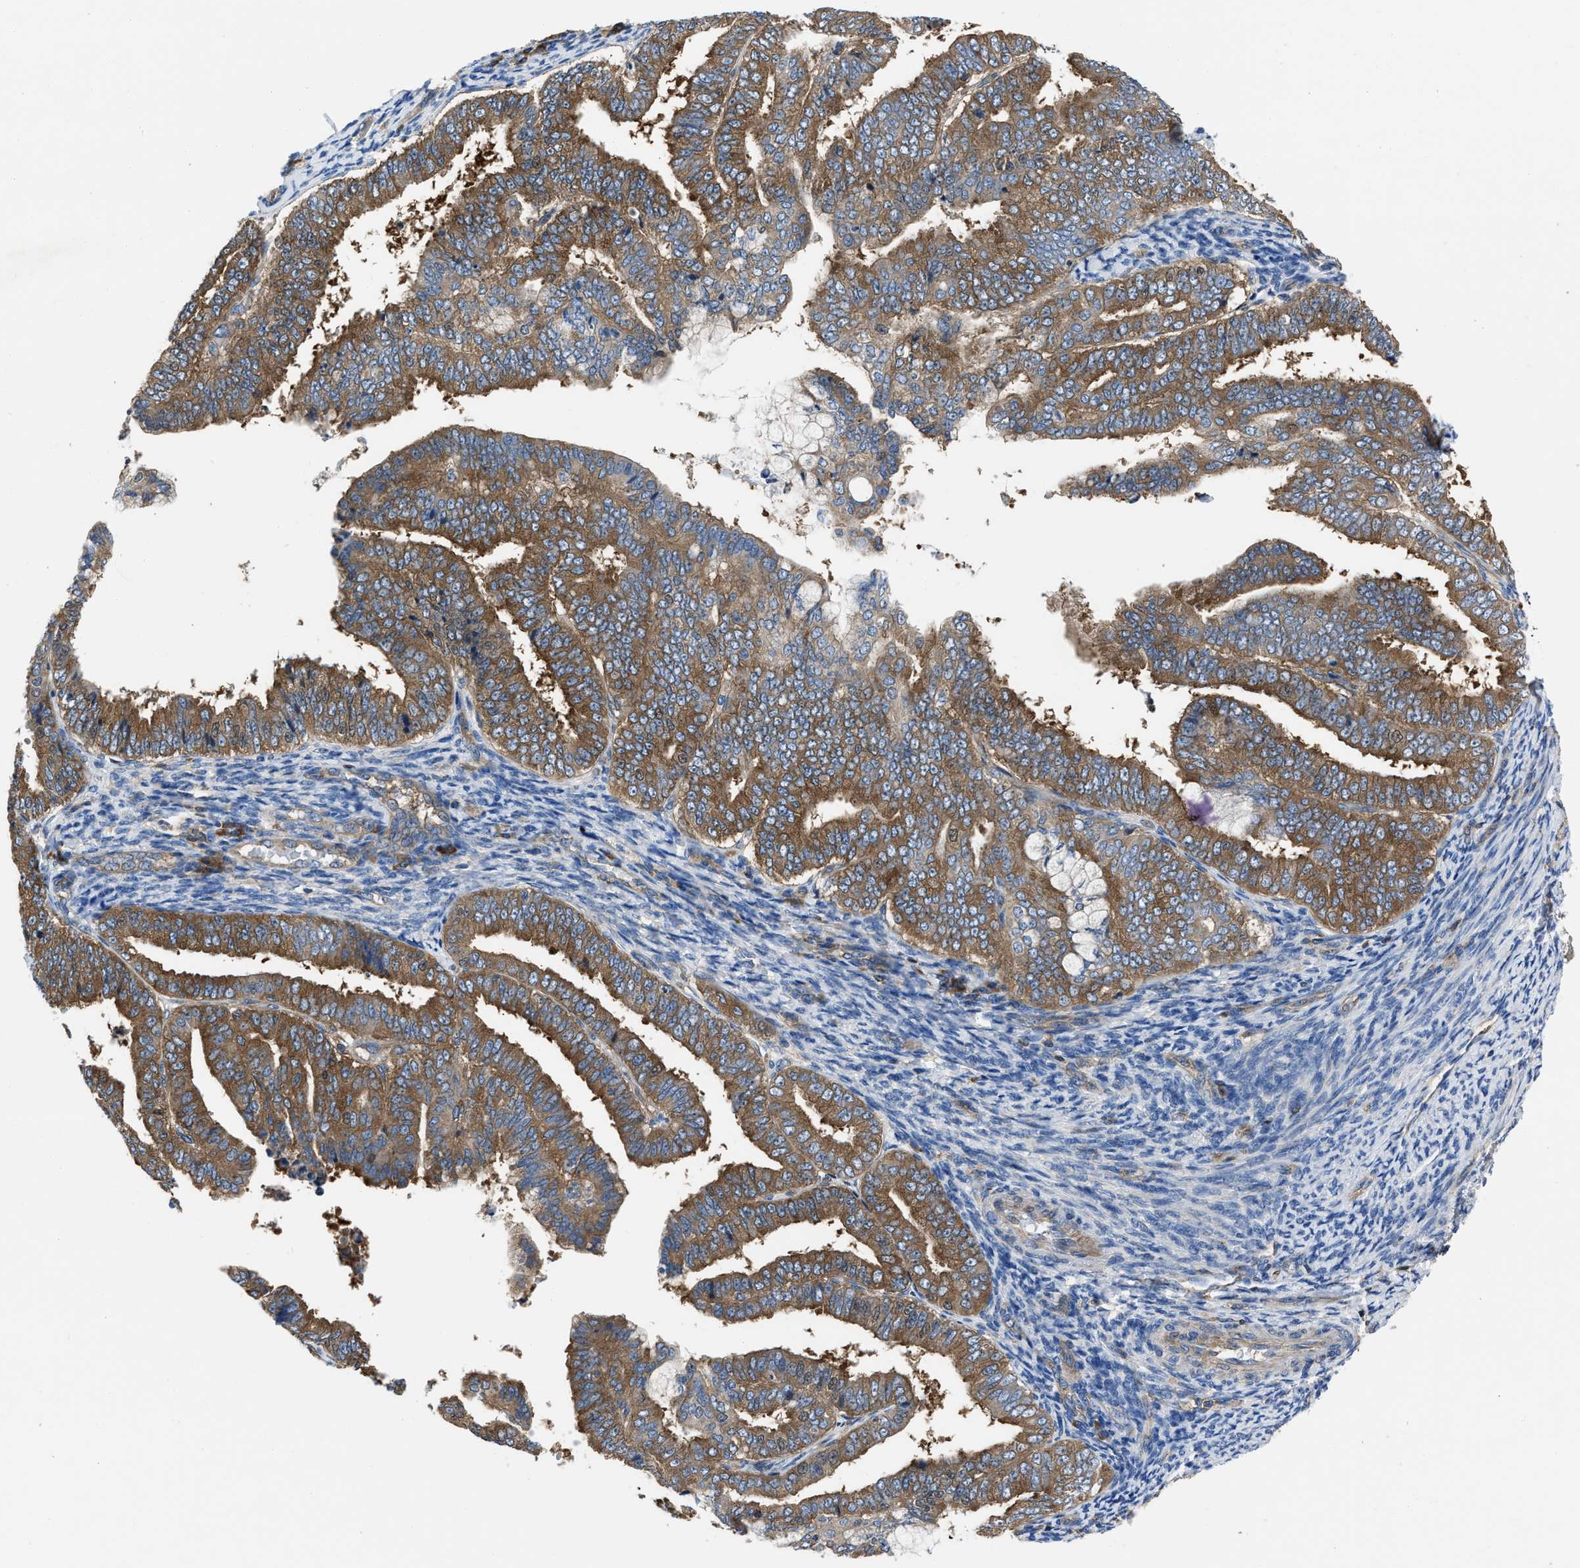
{"staining": {"intensity": "moderate", "quantity": ">75%", "location": "cytoplasmic/membranous"}, "tissue": "endometrial cancer", "cell_type": "Tumor cells", "image_type": "cancer", "snomed": [{"axis": "morphology", "description": "Adenocarcinoma, NOS"}, {"axis": "topography", "description": "Endometrium"}], "caption": "Brown immunohistochemical staining in endometrial adenocarcinoma displays moderate cytoplasmic/membranous positivity in approximately >75% of tumor cells. Immunohistochemistry stains the protein in brown and the nuclei are stained blue.", "gene": "YARS1", "patient": {"sex": "female", "age": 63}}